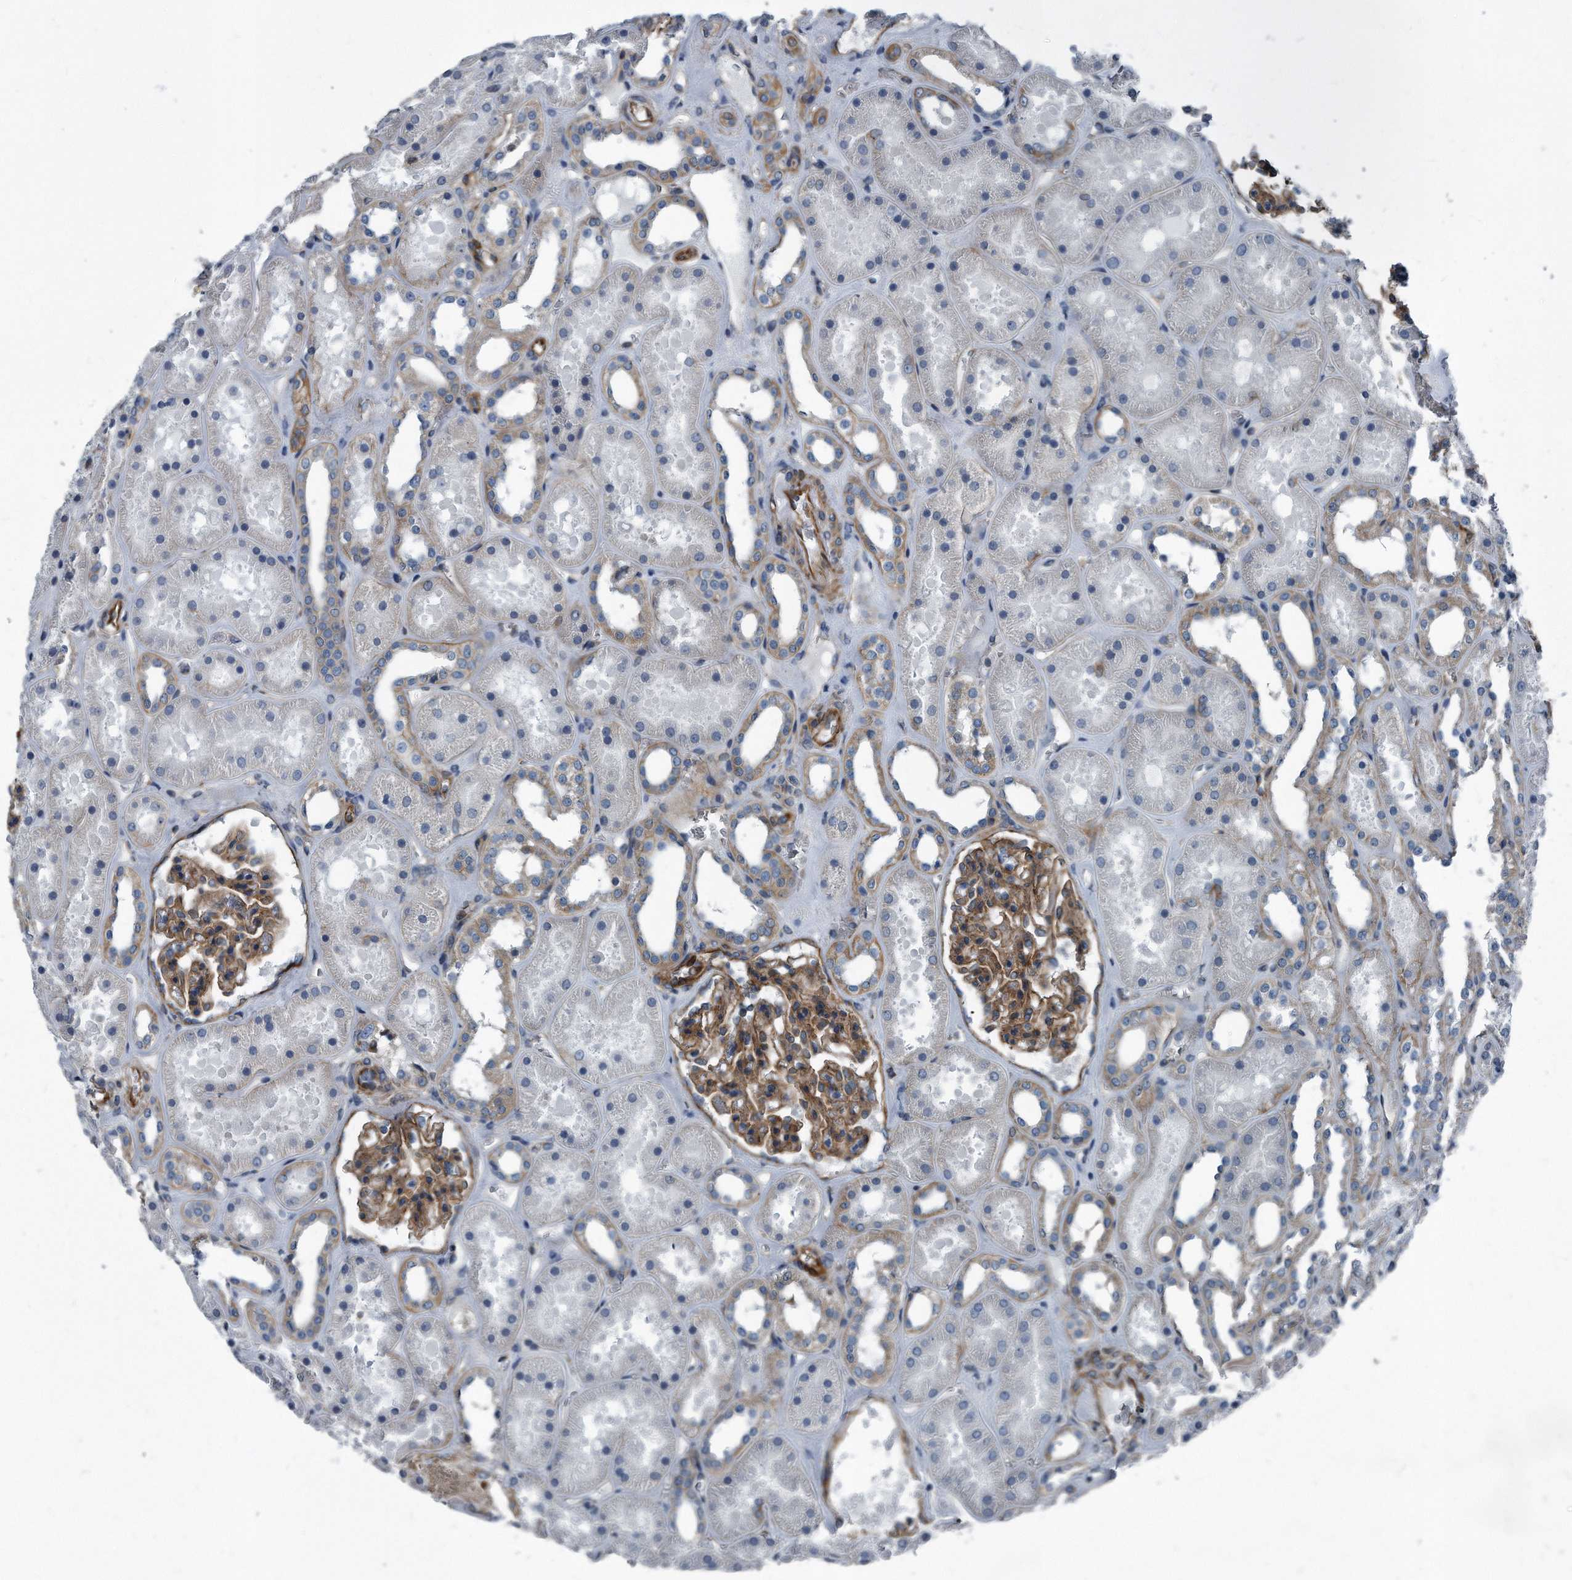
{"staining": {"intensity": "moderate", "quantity": ">75%", "location": "cytoplasmic/membranous"}, "tissue": "kidney", "cell_type": "Cells in glomeruli", "image_type": "normal", "snomed": [{"axis": "morphology", "description": "Normal tissue, NOS"}, {"axis": "topography", "description": "Kidney"}], "caption": "Immunohistochemistry (IHC) photomicrograph of normal kidney: kidney stained using IHC exhibits medium levels of moderate protein expression localized specifically in the cytoplasmic/membranous of cells in glomeruli, appearing as a cytoplasmic/membranous brown color.", "gene": "PLEC", "patient": {"sex": "female", "age": 41}}